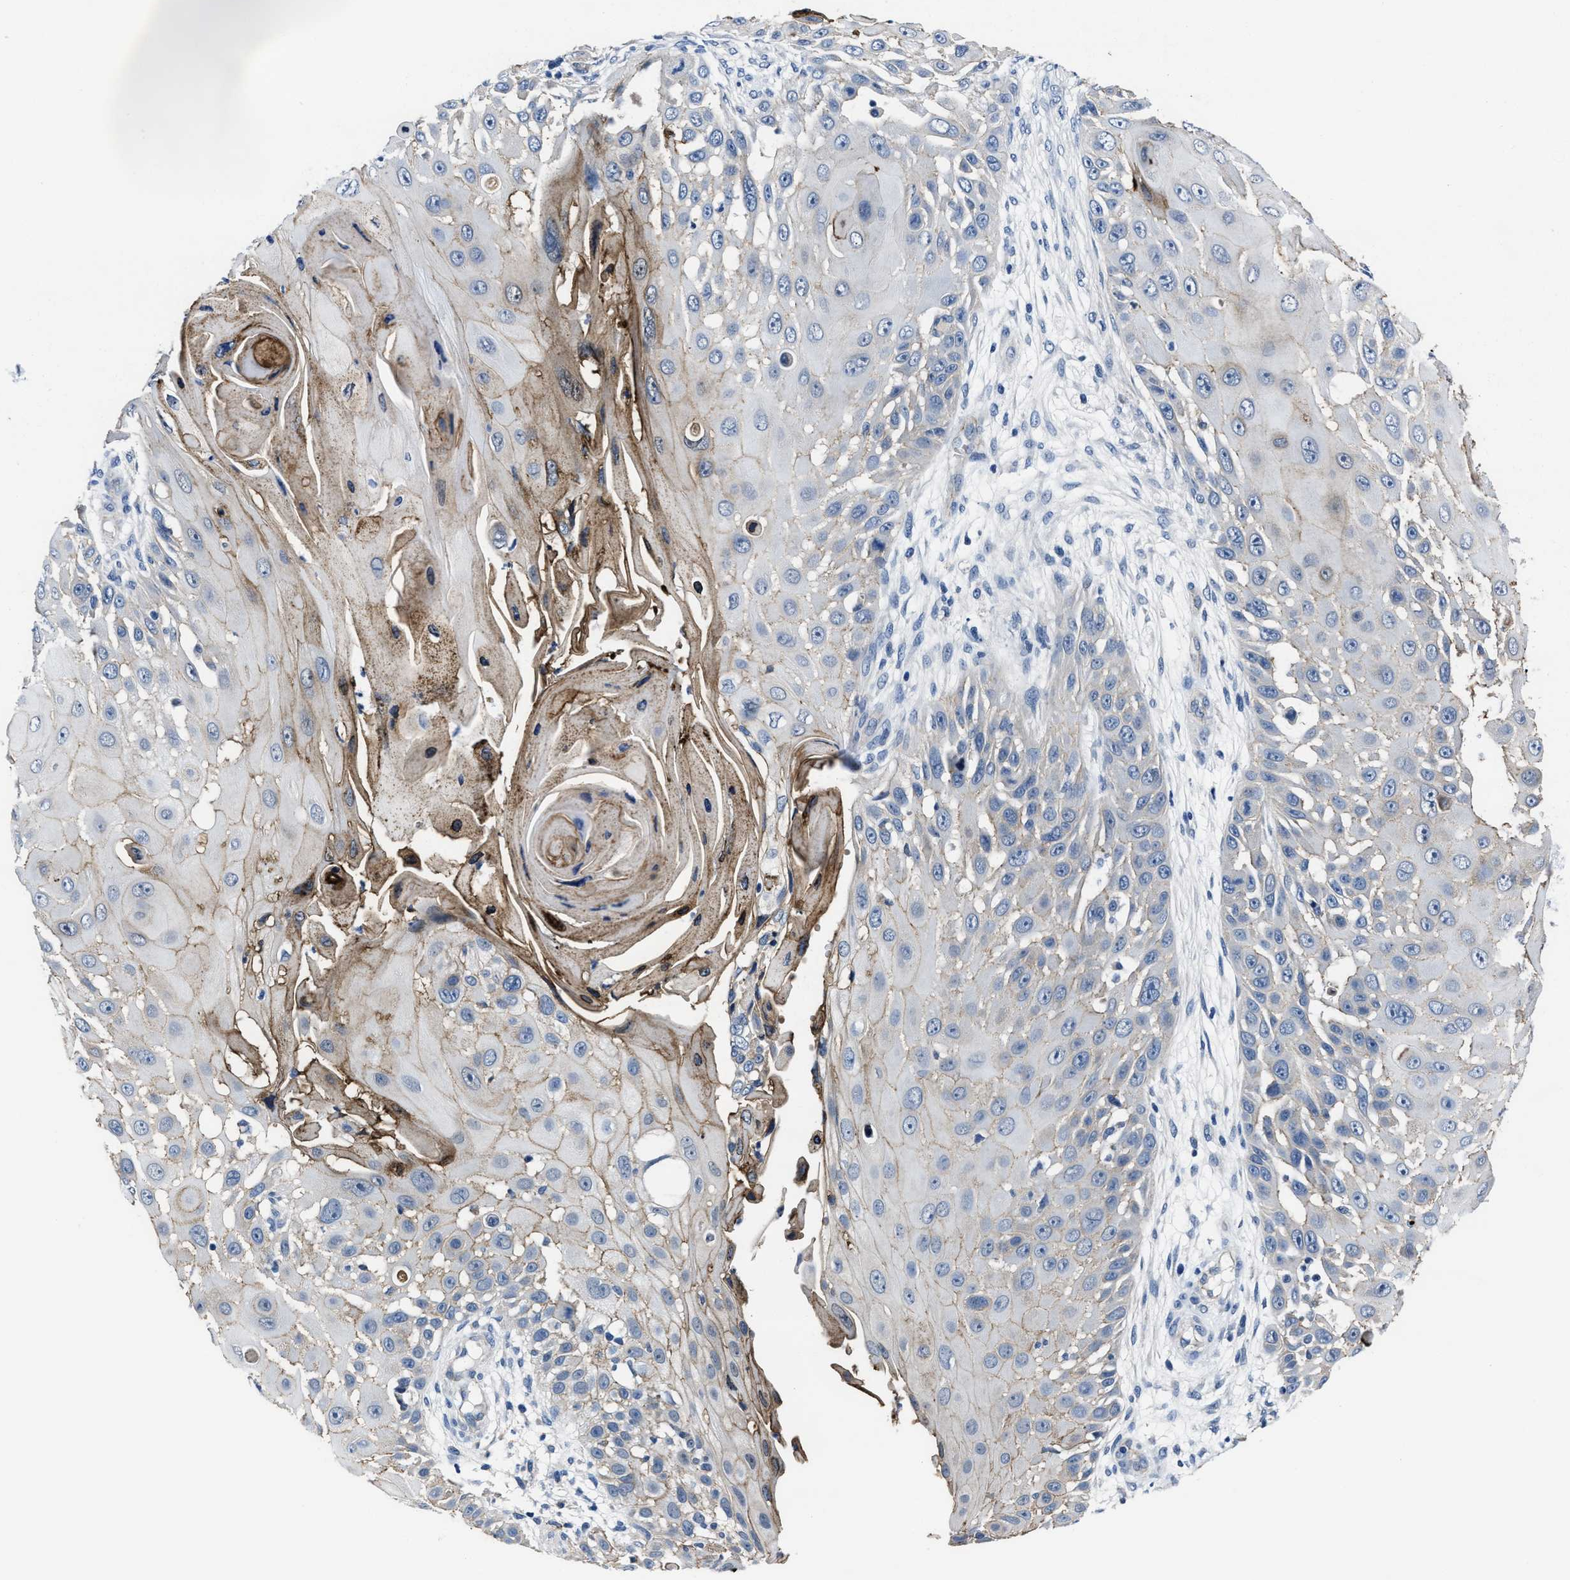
{"staining": {"intensity": "moderate", "quantity": "<25%", "location": "cytoplasmic/membranous"}, "tissue": "skin cancer", "cell_type": "Tumor cells", "image_type": "cancer", "snomed": [{"axis": "morphology", "description": "Squamous cell carcinoma, NOS"}, {"axis": "topography", "description": "Skin"}], "caption": "DAB immunohistochemical staining of skin cancer demonstrates moderate cytoplasmic/membranous protein positivity in about <25% of tumor cells.", "gene": "GHITM", "patient": {"sex": "female", "age": 44}}